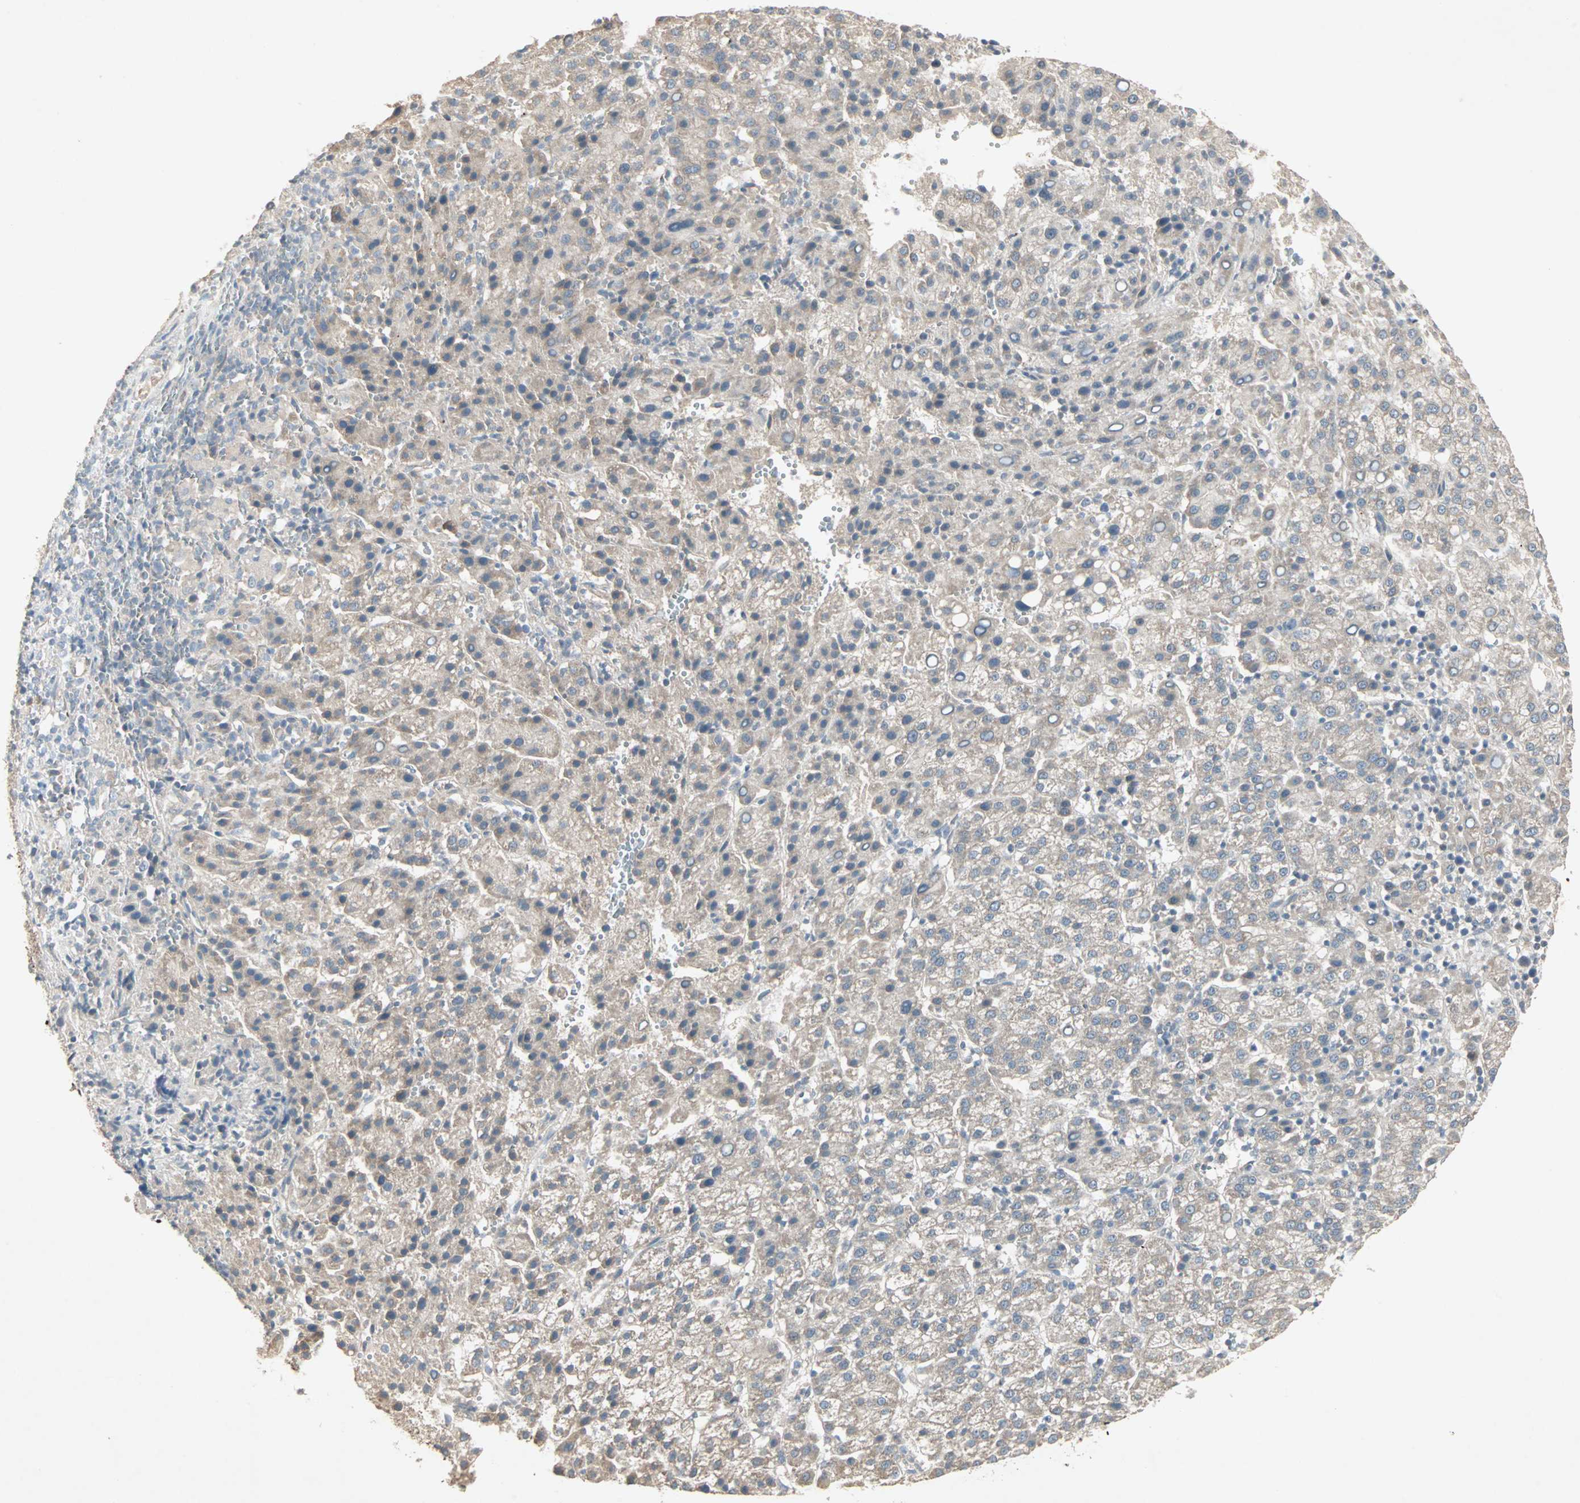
{"staining": {"intensity": "negative", "quantity": "none", "location": "none"}, "tissue": "liver cancer", "cell_type": "Tumor cells", "image_type": "cancer", "snomed": [{"axis": "morphology", "description": "Carcinoma, Hepatocellular, NOS"}, {"axis": "topography", "description": "Liver"}], "caption": "There is no significant staining in tumor cells of liver cancer.", "gene": "JMJD7-PLA2G4B", "patient": {"sex": "female", "age": 58}}